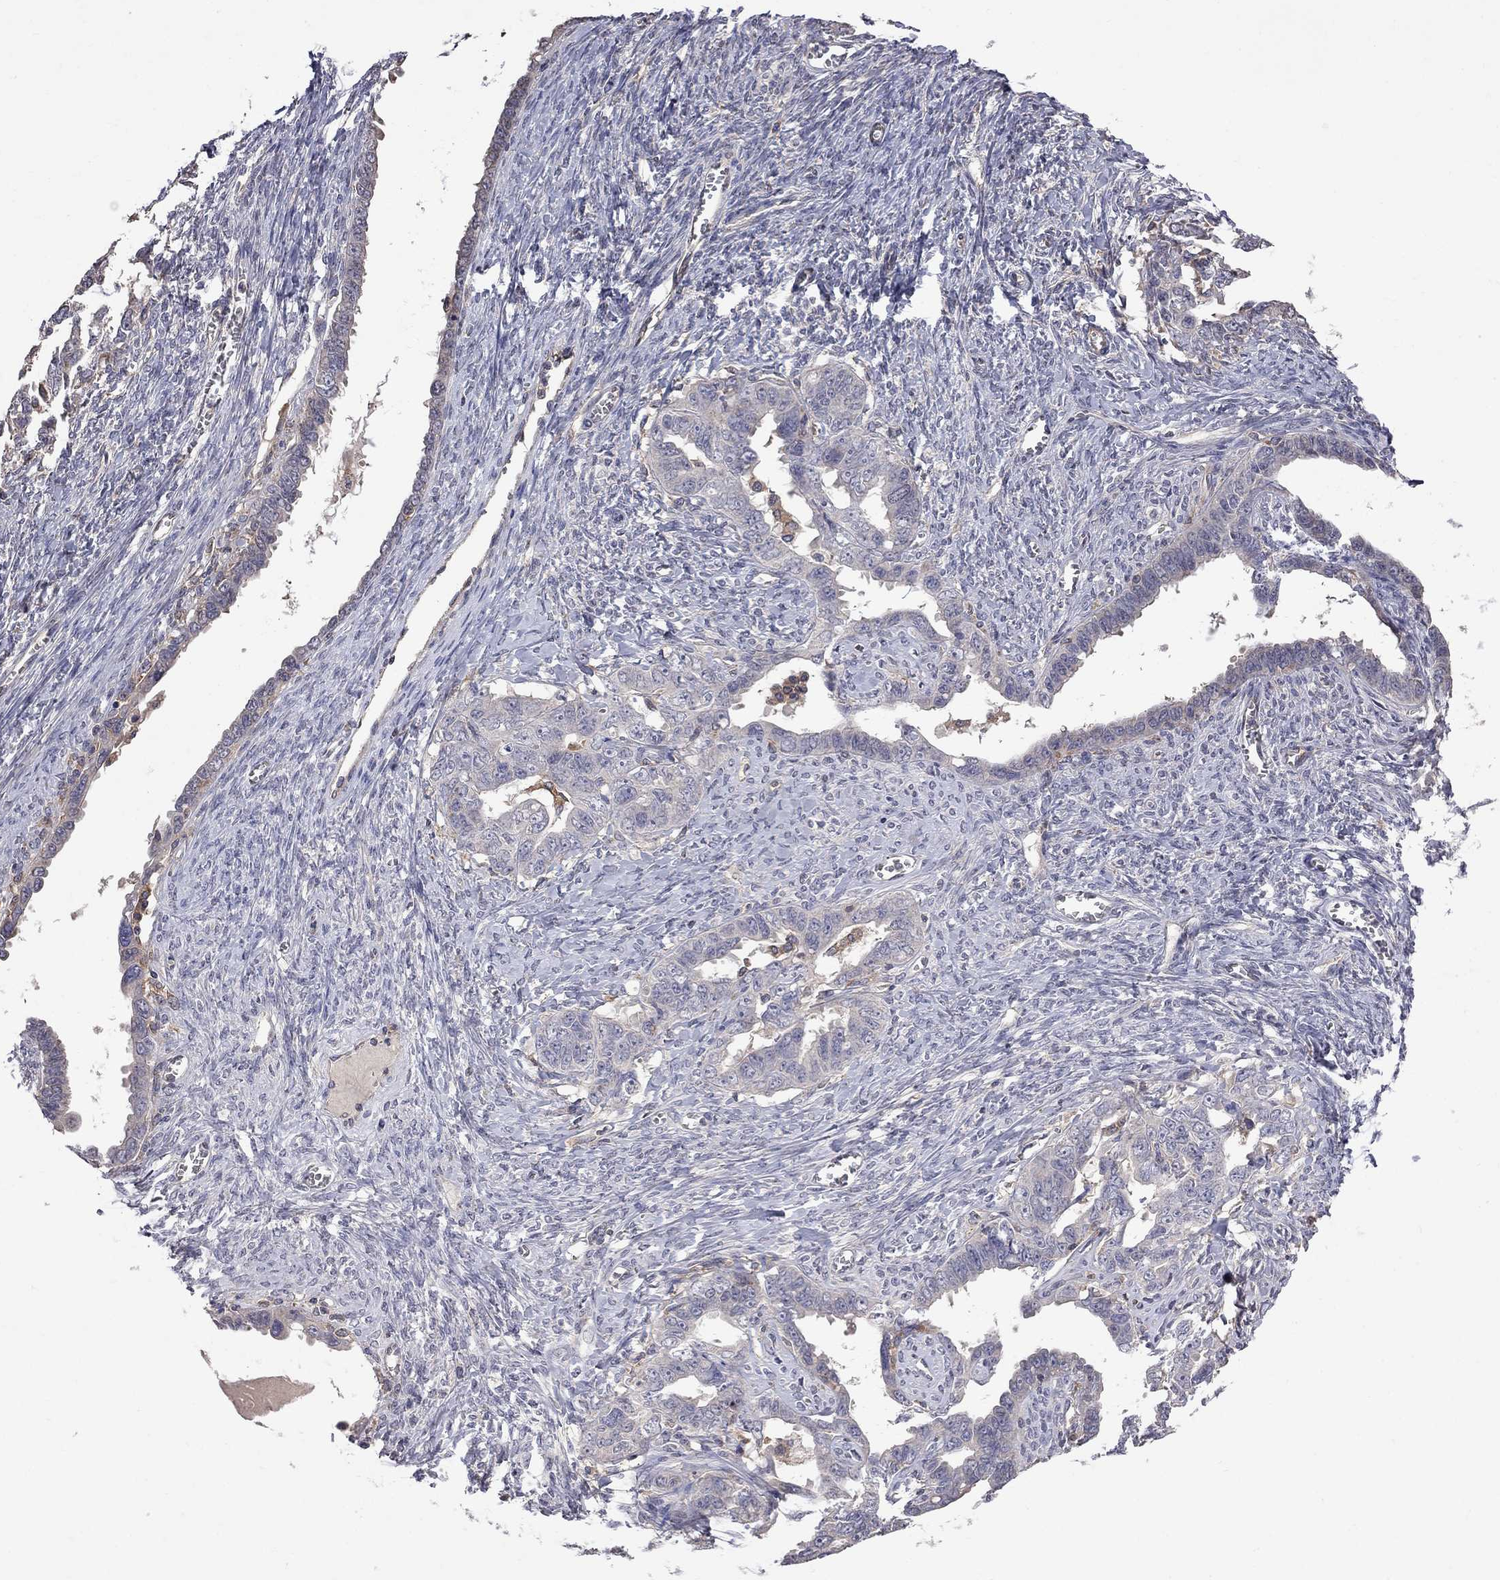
{"staining": {"intensity": "negative", "quantity": "none", "location": "none"}, "tissue": "ovarian cancer", "cell_type": "Tumor cells", "image_type": "cancer", "snomed": [{"axis": "morphology", "description": "Cystadenocarcinoma, serous, NOS"}, {"axis": "topography", "description": "Ovary"}], "caption": "This photomicrograph is of ovarian cancer stained with immunohistochemistry to label a protein in brown with the nuclei are counter-stained blue. There is no expression in tumor cells. The staining is performed using DAB (3,3'-diaminobenzidine) brown chromogen with nuclei counter-stained in using hematoxylin.", "gene": "ABI3", "patient": {"sex": "female", "age": 69}}